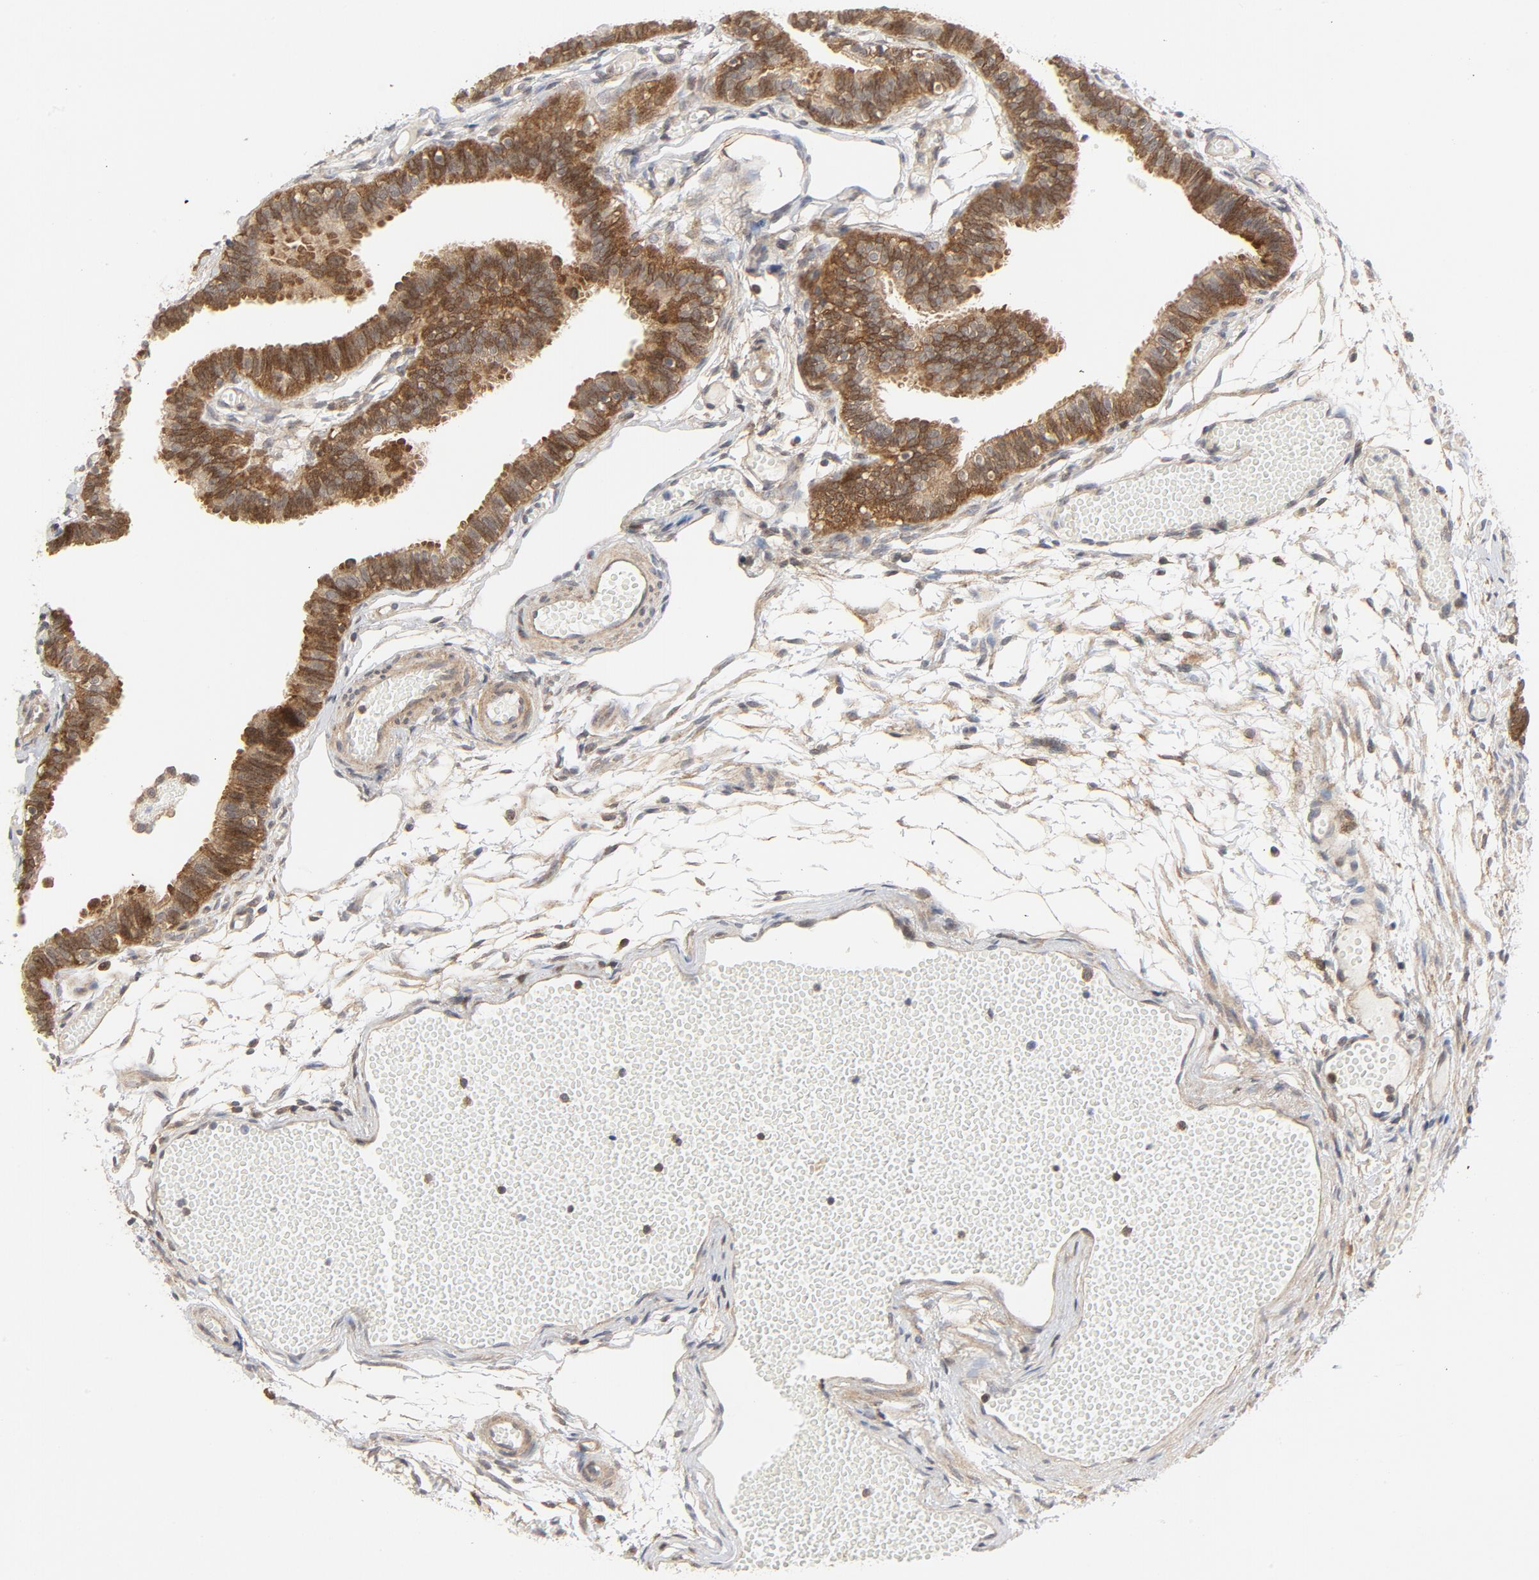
{"staining": {"intensity": "moderate", "quantity": ">75%", "location": "cytoplasmic/membranous"}, "tissue": "fallopian tube", "cell_type": "Glandular cells", "image_type": "normal", "snomed": [{"axis": "morphology", "description": "Normal tissue, NOS"}, {"axis": "topography", "description": "Fallopian tube"}], "caption": "Immunohistochemical staining of unremarkable human fallopian tube displays >75% levels of moderate cytoplasmic/membranous protein positivity in about >75% of glandular cells. (IHC, brightfield microscopy, high magnification).", "gene": "MAP2K7", "patient": {"sex": "female", "age": 29}}